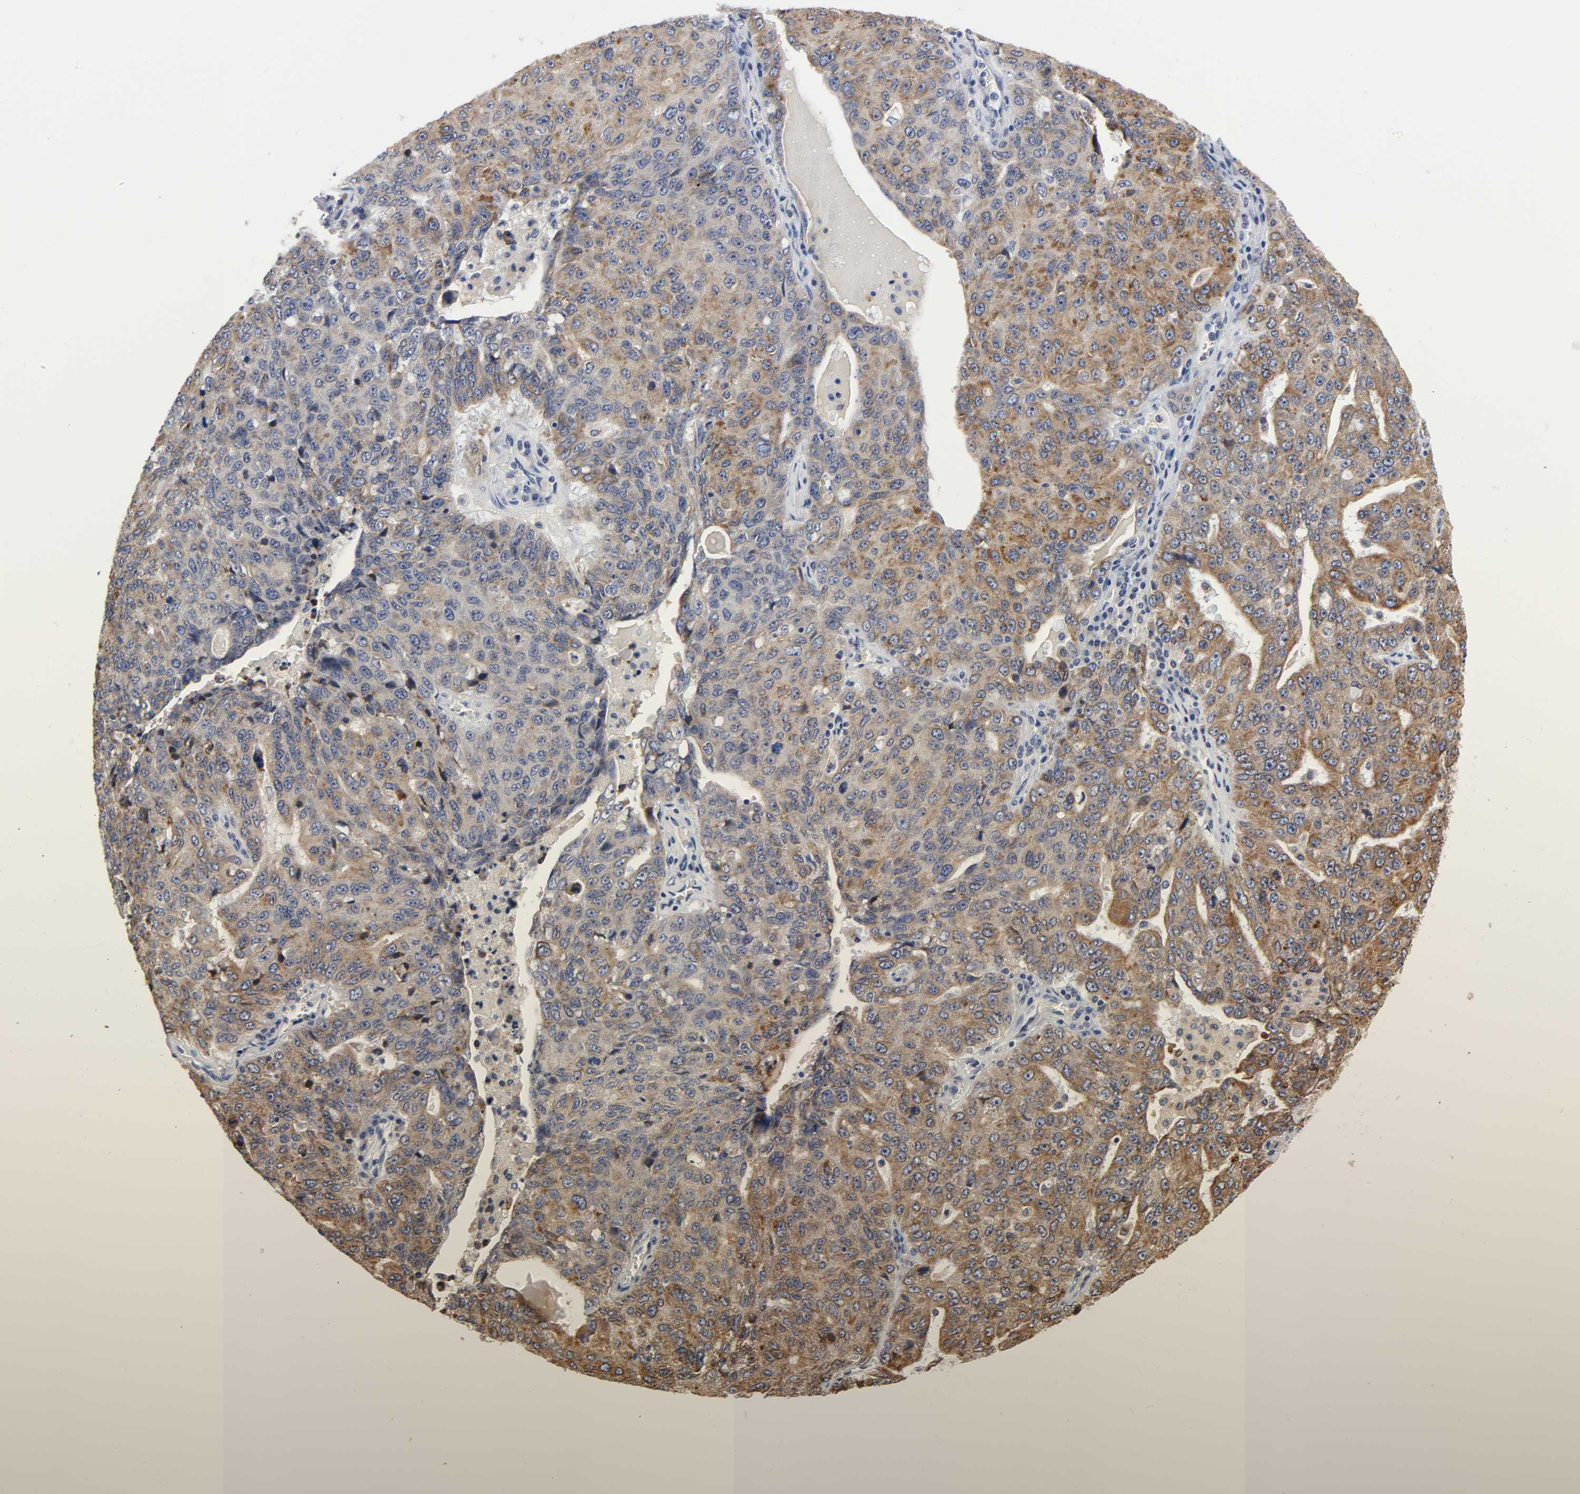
{"staining": {"intensity": "moderate", "quantity": "25%-75%", "location": "cytoplasmic/membranous"}, "tissue": "ovarian cancer", "cell_type": "Tumor cells", "image_type": "cancer", "snomed": [{"axis": "morphology", "description": "Carcinoma, endometroid"}, {"axis": "topography", "description": "Ovary"}], "caption": "Protein expression analysis of human ovarian cancer (endometroid carcinoma) reveals moderate cytoplasmic/membranous staining in approximately 25%-75% of tumor cells.", "gene": "HCK", "patient": {"sex": "female", "age": 62}}